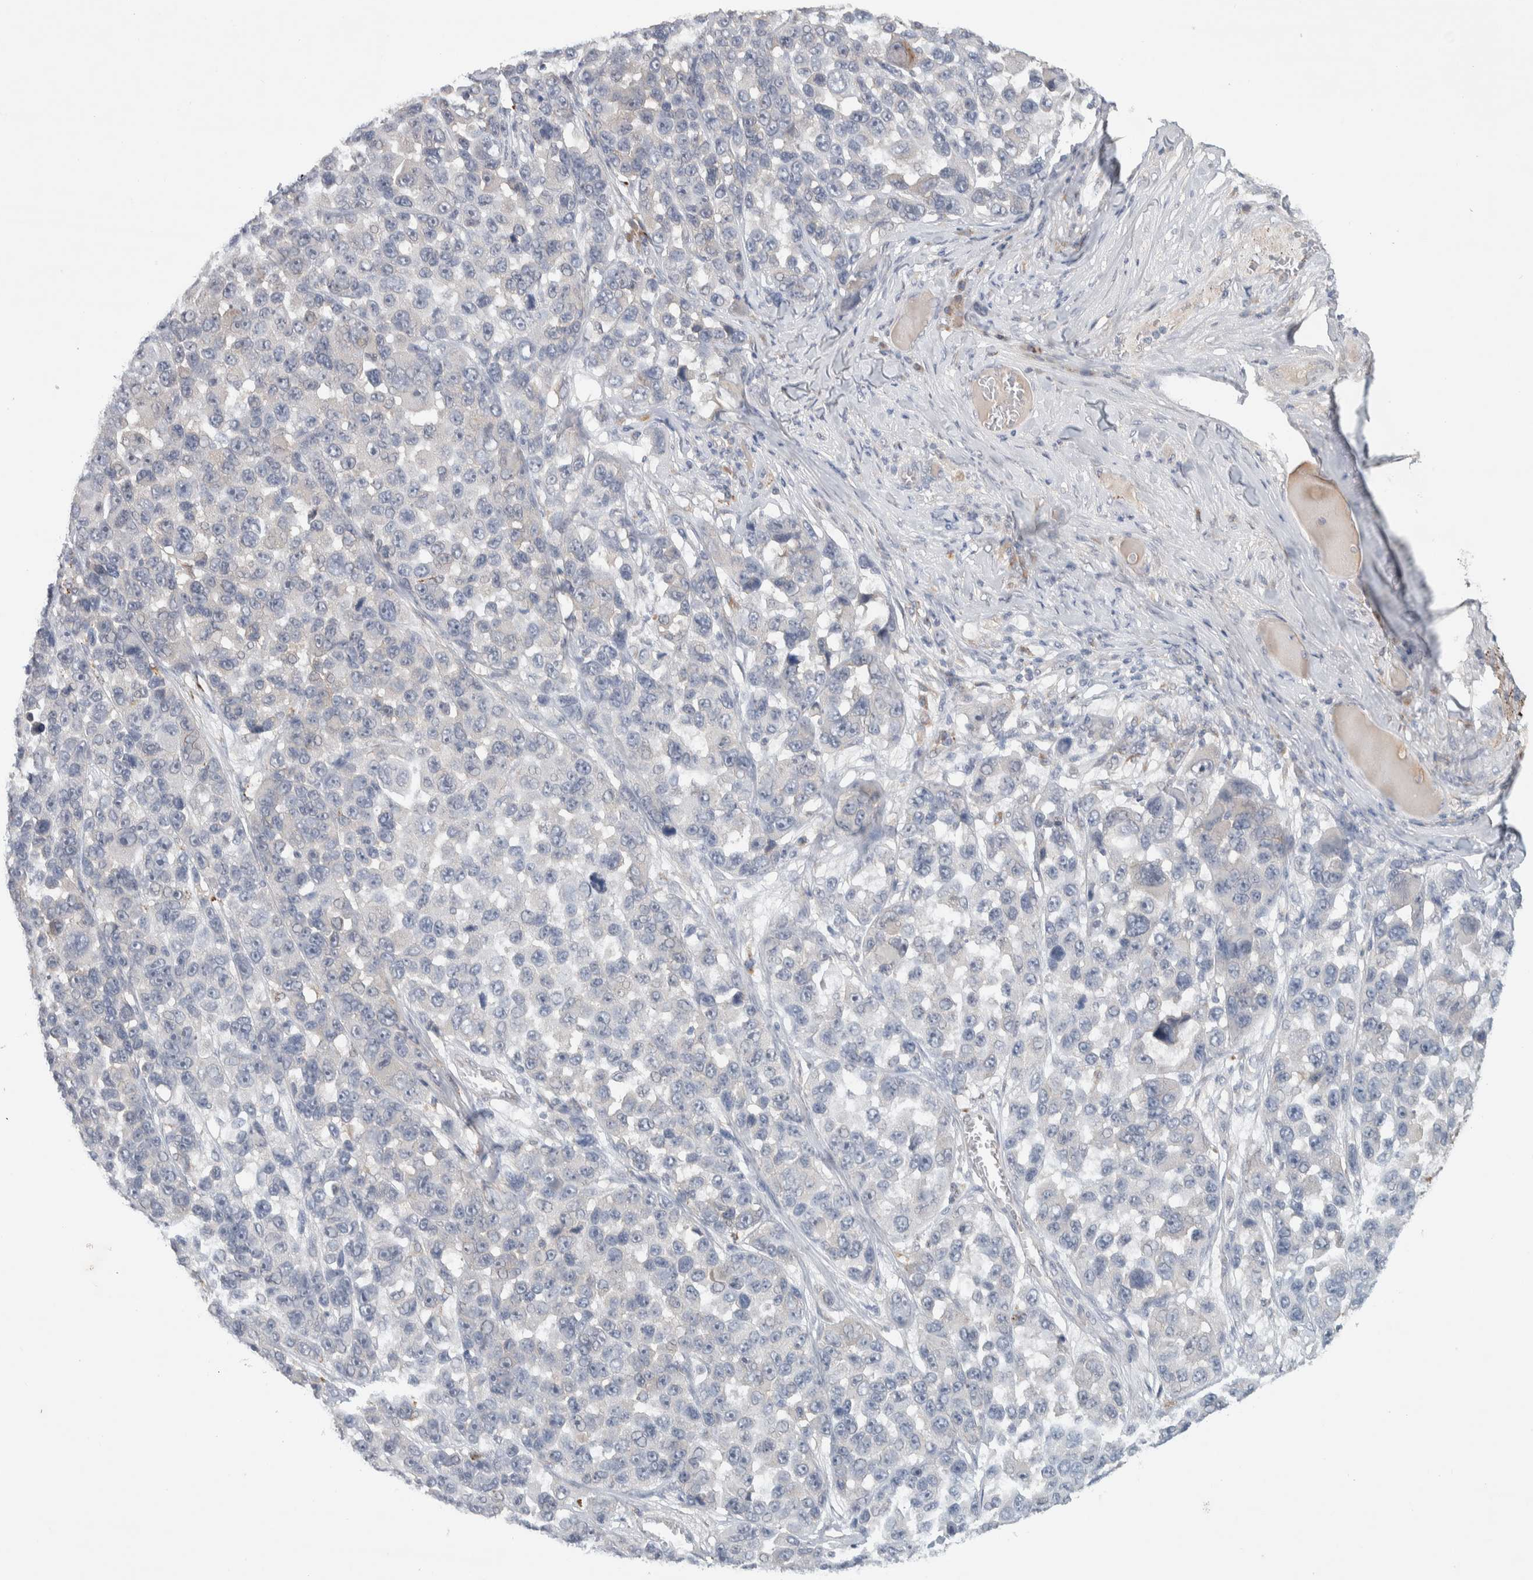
{"staining": {"intensity": "negative", "quantity": "none", "location": "none"}, "tissue": "melanoma", "cell_type": "Tumor cells", "image_type": "cancer", "snomed": [{"axis": "morphology", "description": "Malignant melanoma, NOS"}, {"axis": "topography", "description": "Skin"}], "caption": "Melanoma stained for a protein using immunohistochemistry exhibits no positivity tumor cells.", "gene": "DEPTOR", "patient": {"sex": "male", "age": 53}}